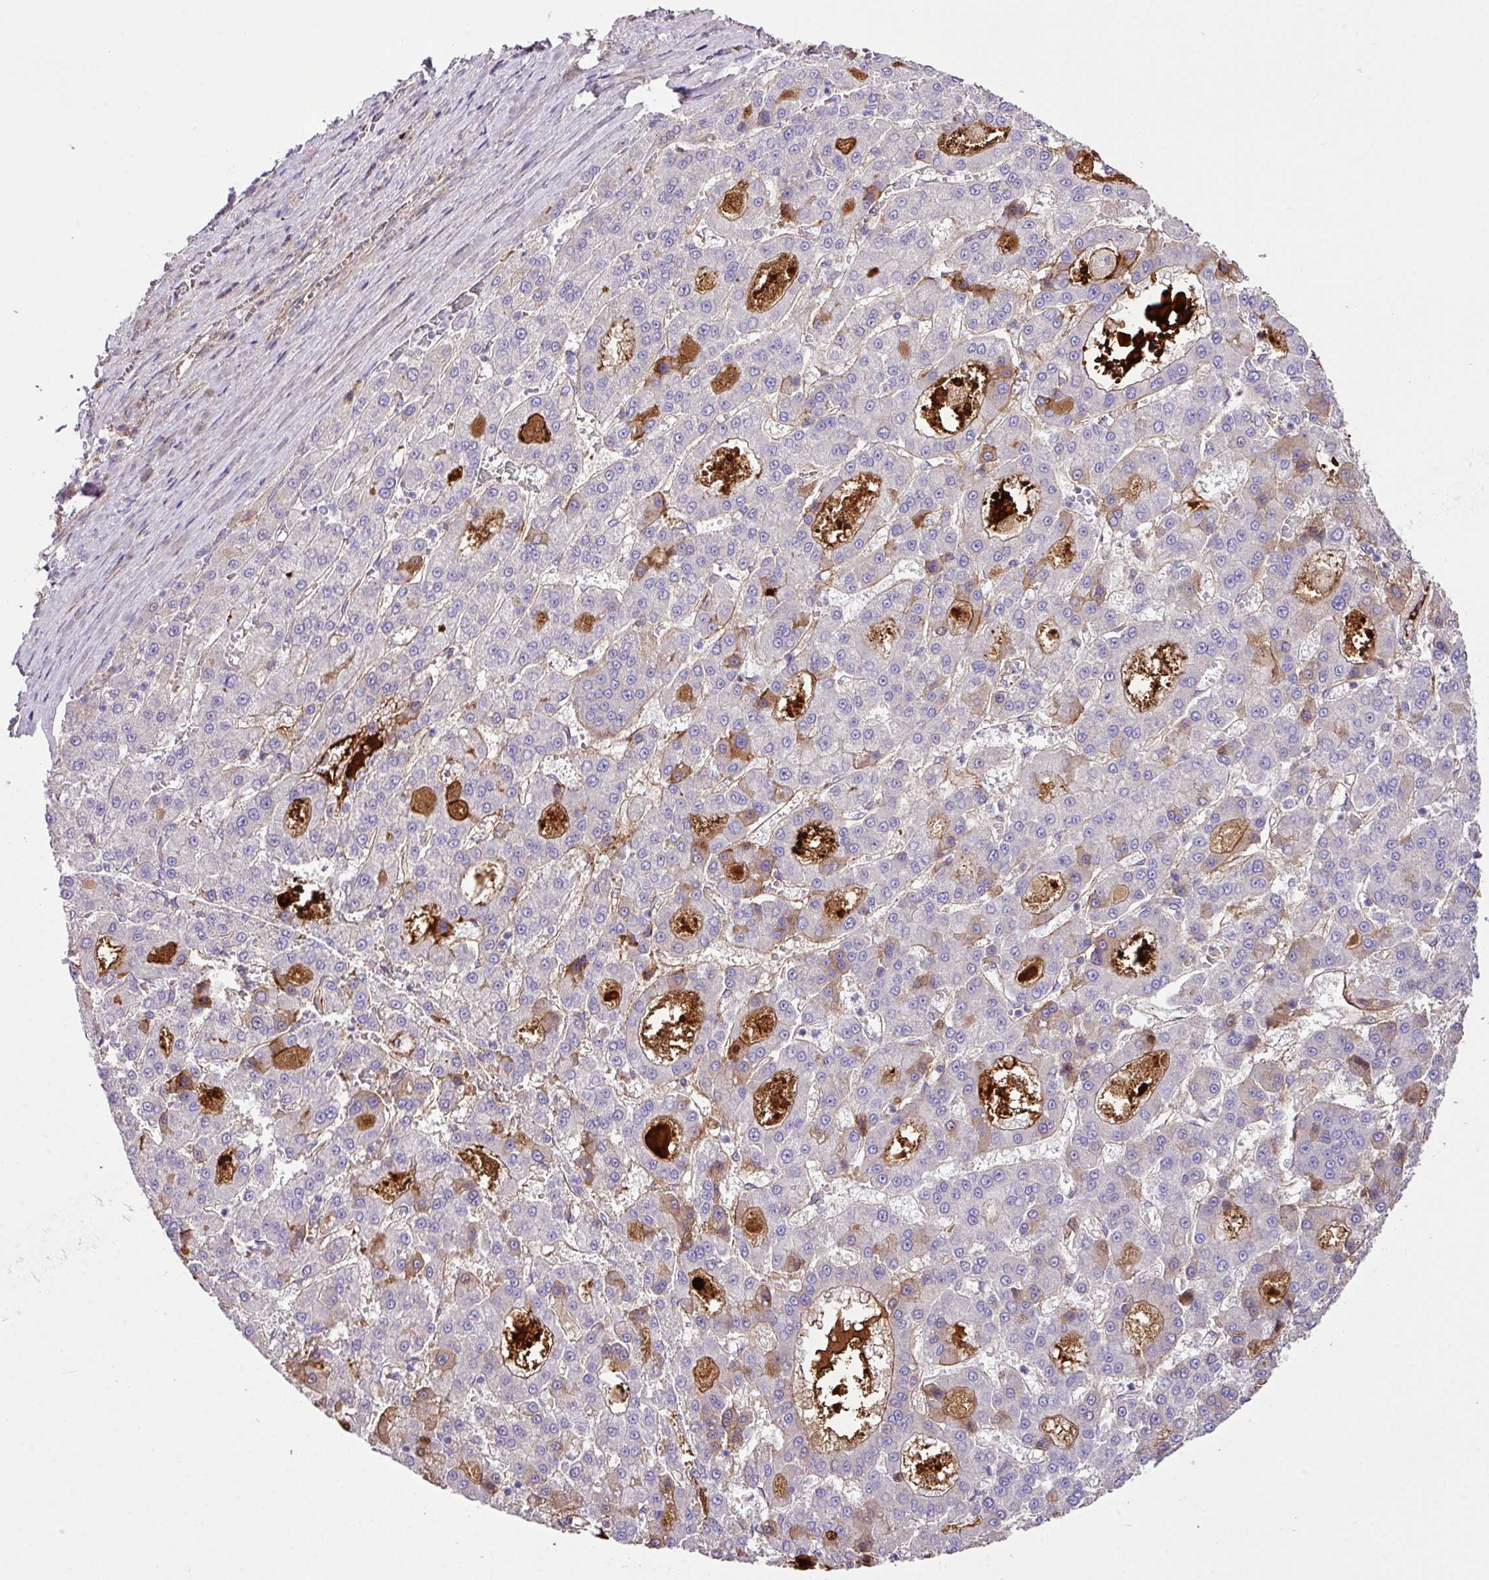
{"staining": {"intensity": "weak", "quantity": "<25%", "location": "cytoplasmic/membranous"}, "tissue": "liver cancer", "cell_type": "Tumor cells", "image_type": "cancer", "snomed": [{"axis": "morphology", "description": "Carcinoma, Hepatocellular, NOS"}, {"axis": "topography", "description": "Liver"}], "caption": "IHC photomicrograph of hepatocellular carcinoma (liver) stained for a protein (brown), which demonstrates no positivity in tumor cells.", "gene": "CTXN2", "patient": {"sex": "male", "age": 70}}